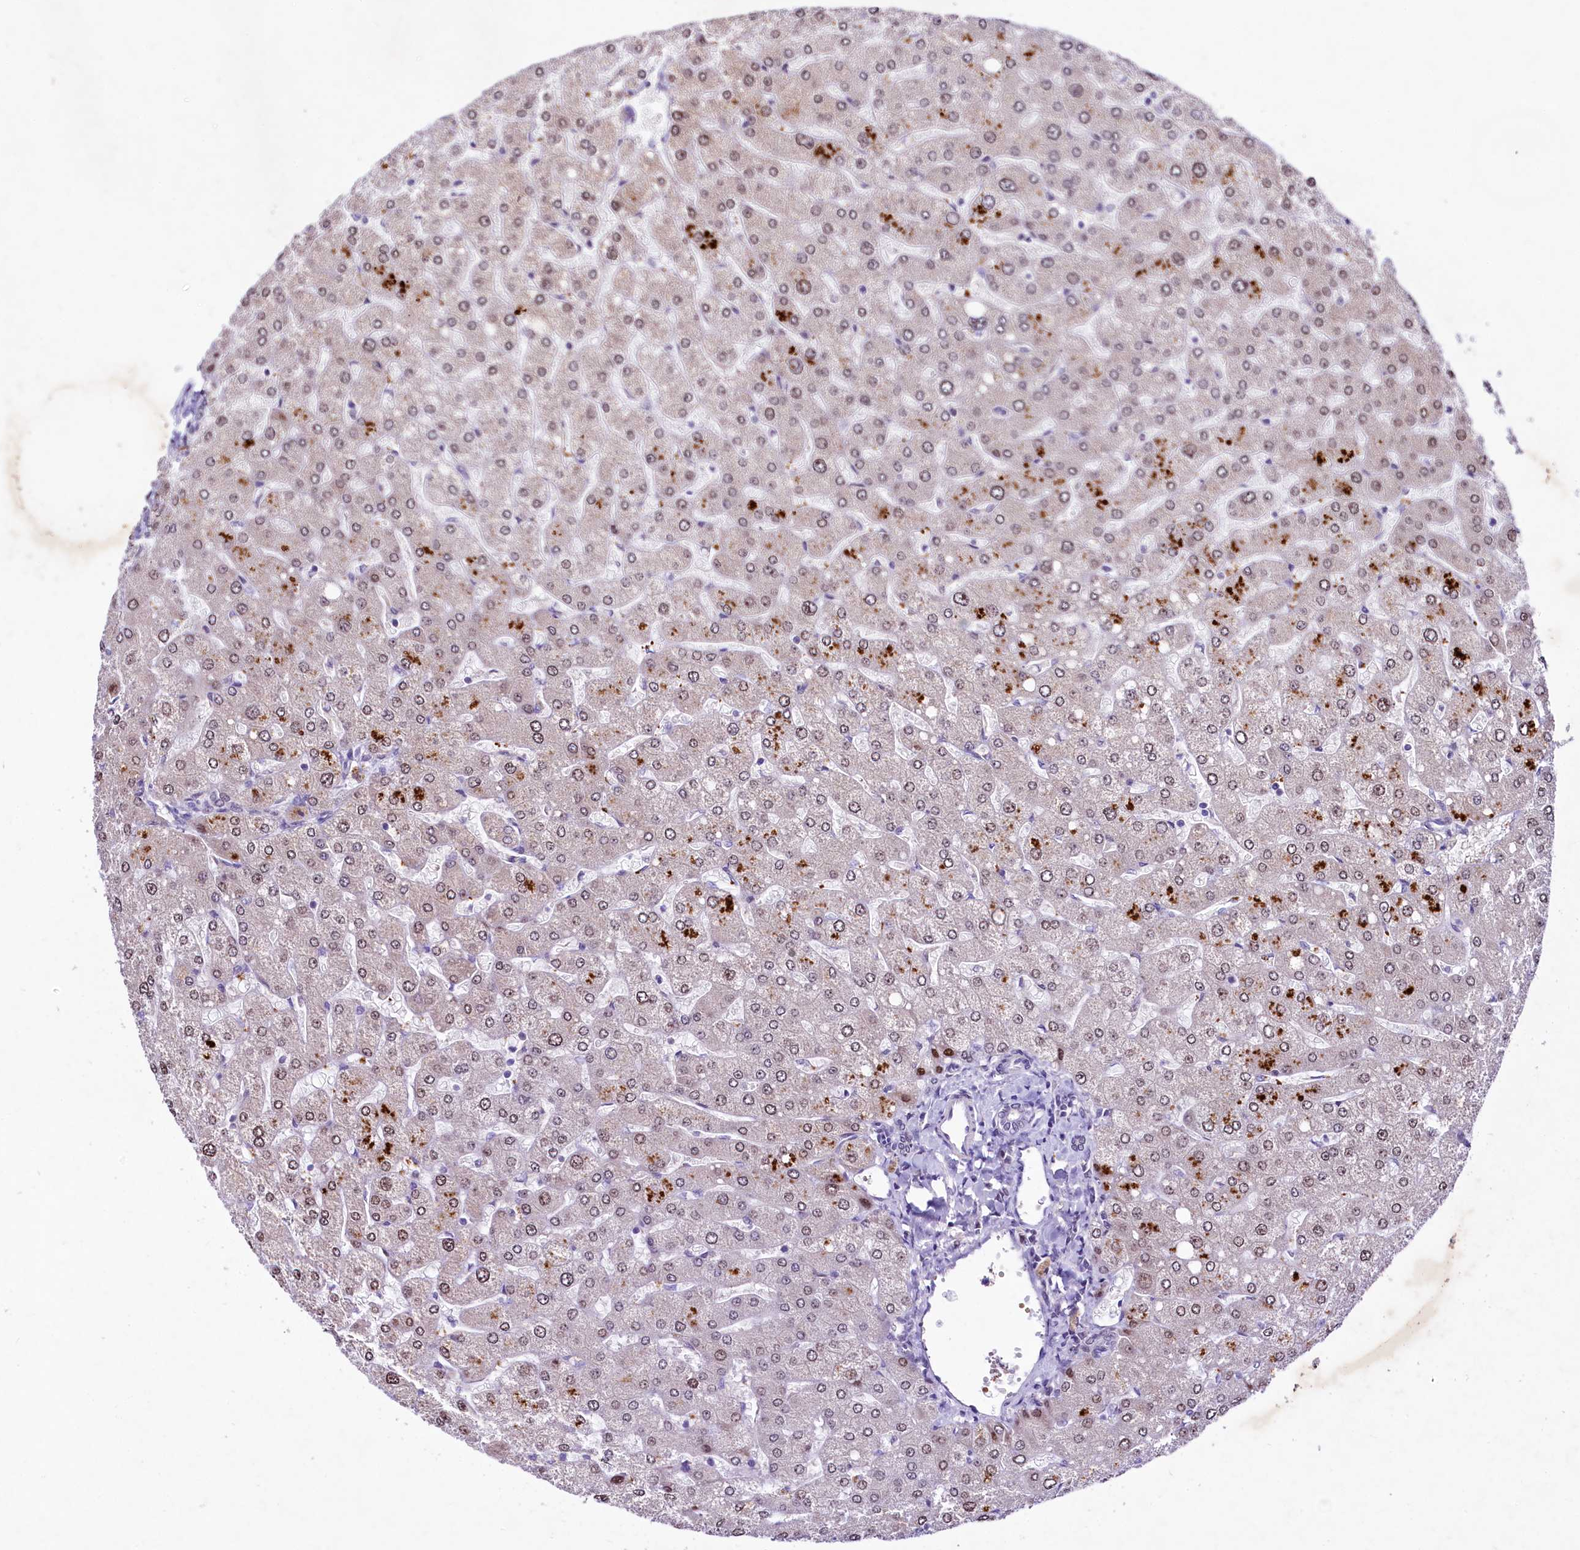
{"staining": {"intensity": "negative", "quantity": "none", "location": "none"}, "tissue": "liver", "cell_type": "Cholangiocytes", "image_type": "normal", "snomed": [{"axis": "morphology", "description": "Normal tissue, NOS"}, {"axis": "topography", "description": "Liver"}], "caption": "This histopathology image is of unremarkable liver stained with immunohistochemistry (IHC) to label a protein in brown with the nuclei are counter-stained blue. There is no staining in cholangiocytes.", "gene": "LEUTX", "patient": {"sex": "male", "age": 55}}